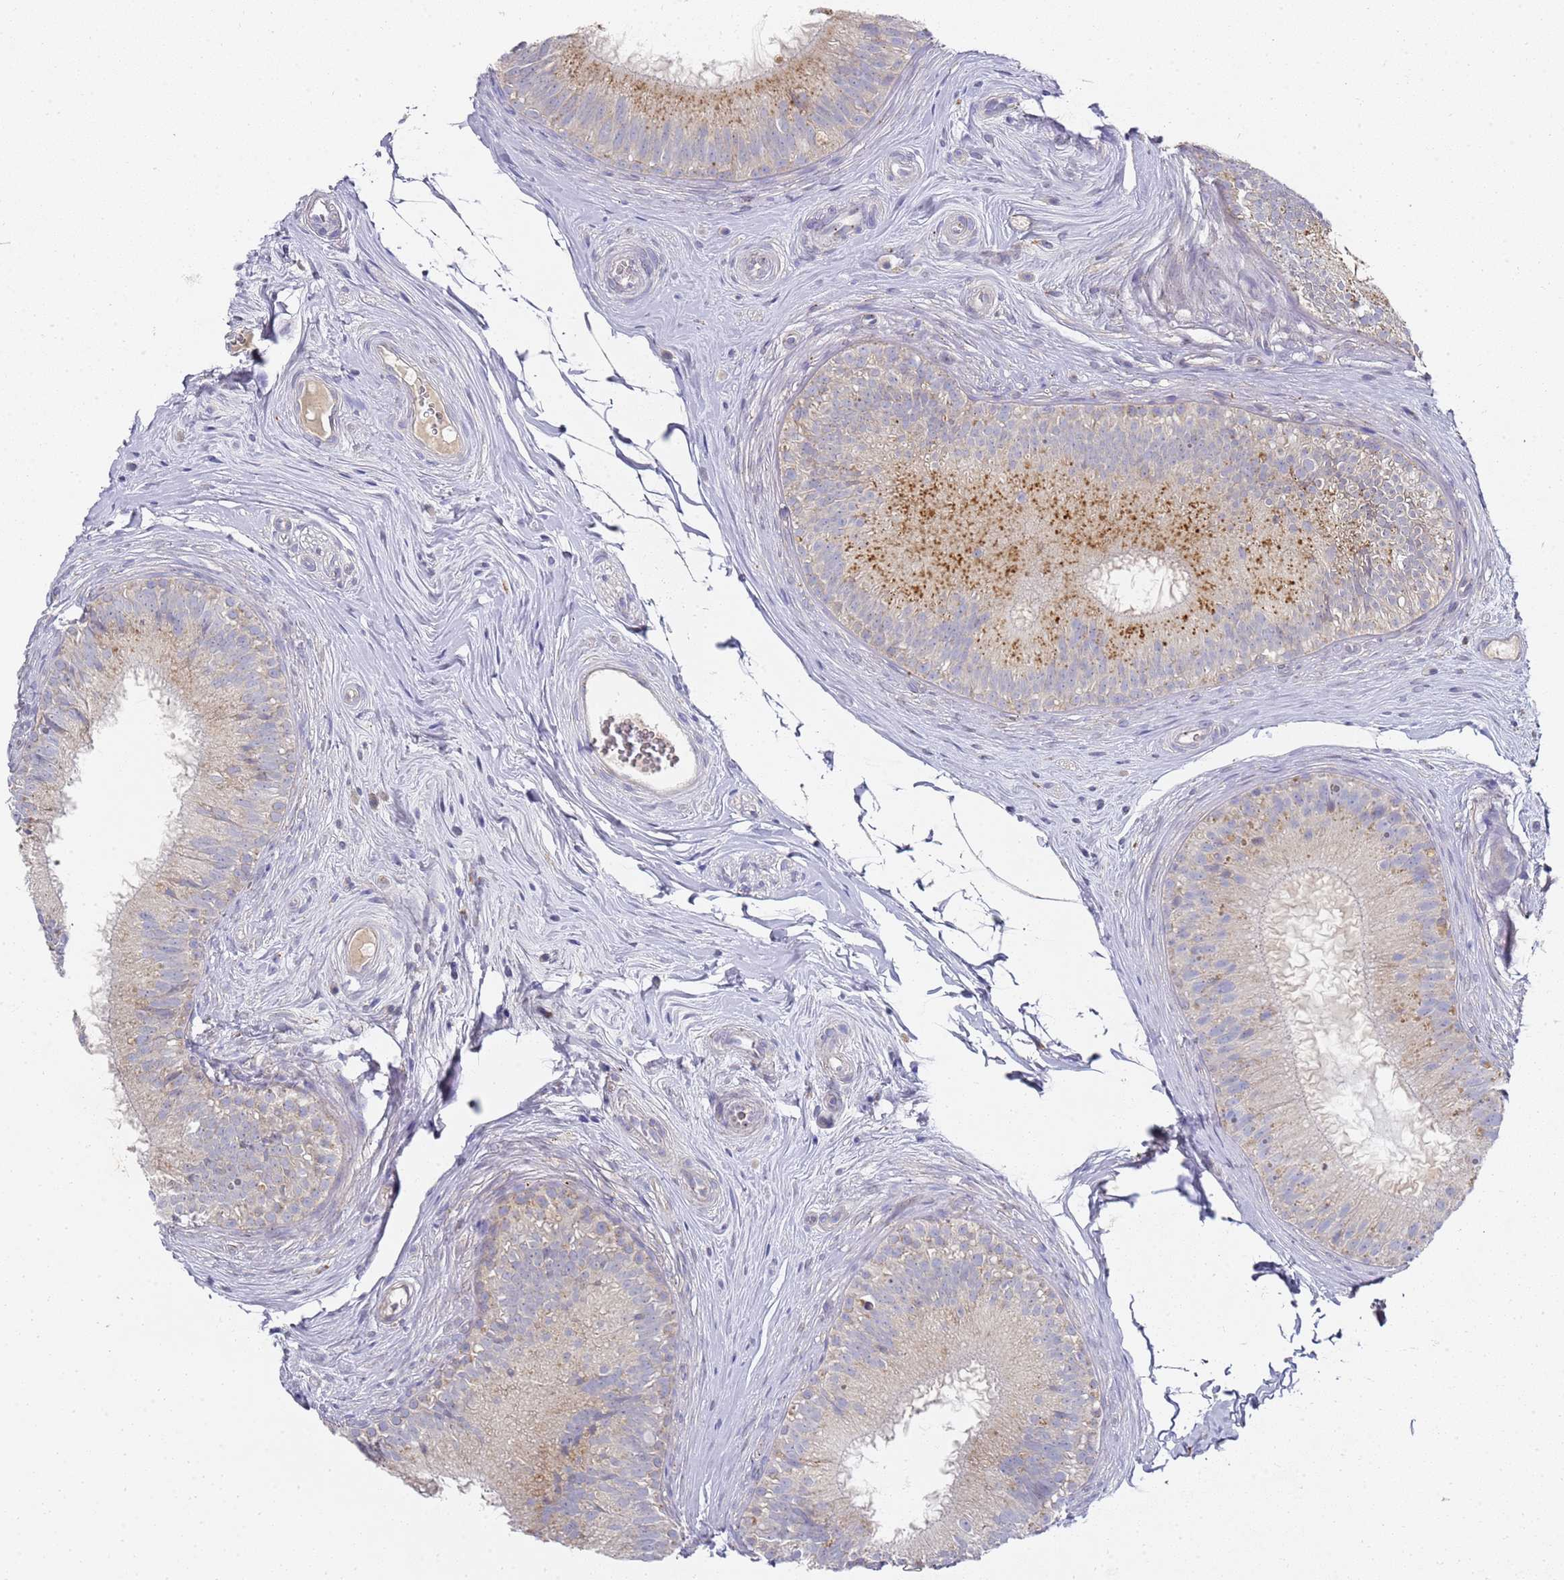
{"staining": {"intensity": "moderate", "quantity": "<25%", "location": "cytoplasmic/membranous"}, "tissue": "epididymis", "cell_type": "Glandular cells", "image_type": "normal", "snomed": [{"axis": "morphology", "description": "Normal tissue, NOS"}, {"axis": "topography", "description": "Epididymis"}], "caption": "Brown immunohistochemical staining in benign epididymis exhibits moderate cytoplasmic/membranous positivity in about <25% of glandular cells. Nuclei are stained in blue.", "gene": "NPEPPS", "patient": {"sex": "male", "age": 34}}